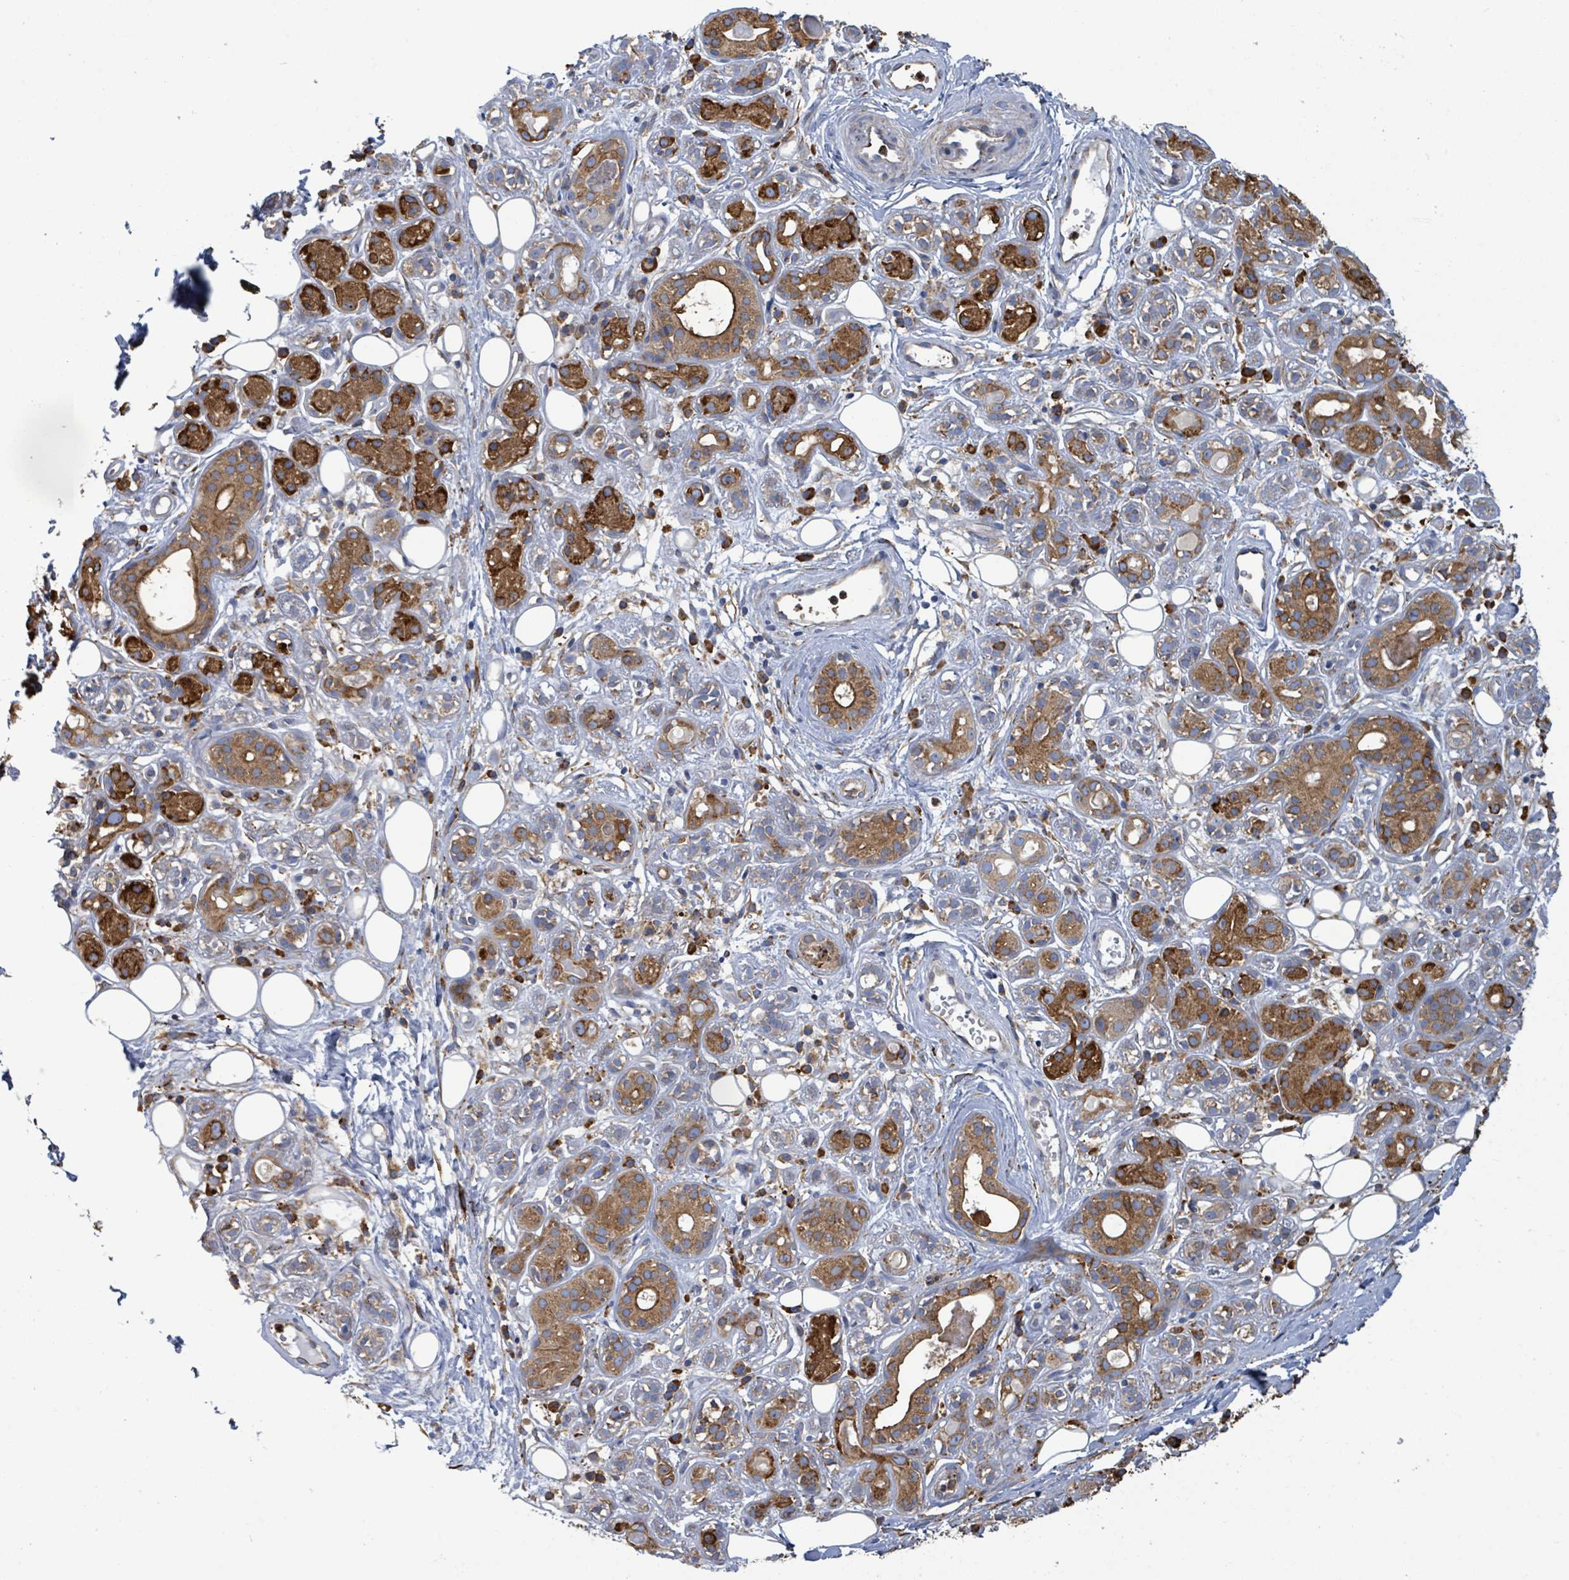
{"staining": {"intensity": "strong", "quantity": ">75%", "location": "cytoplasmic/membranous"}, "tissue": "salivary gland", "cell_type": "Glandular cells", "image_type": "normal", "snomed": [{"axis": "morphology", "description": "Normal tissue, NOS"}, {"axis": "topography", "description": "Salivary gland"}], "caption": "About >75% of glandular cells in unremarkable human salivary gland show strong cytoplasmic/membranous protein staining as visualized by brown immunohistochemical staining.", "gene": "RFPL4AL1", "patient": {"sex": "male", "age": 54}}